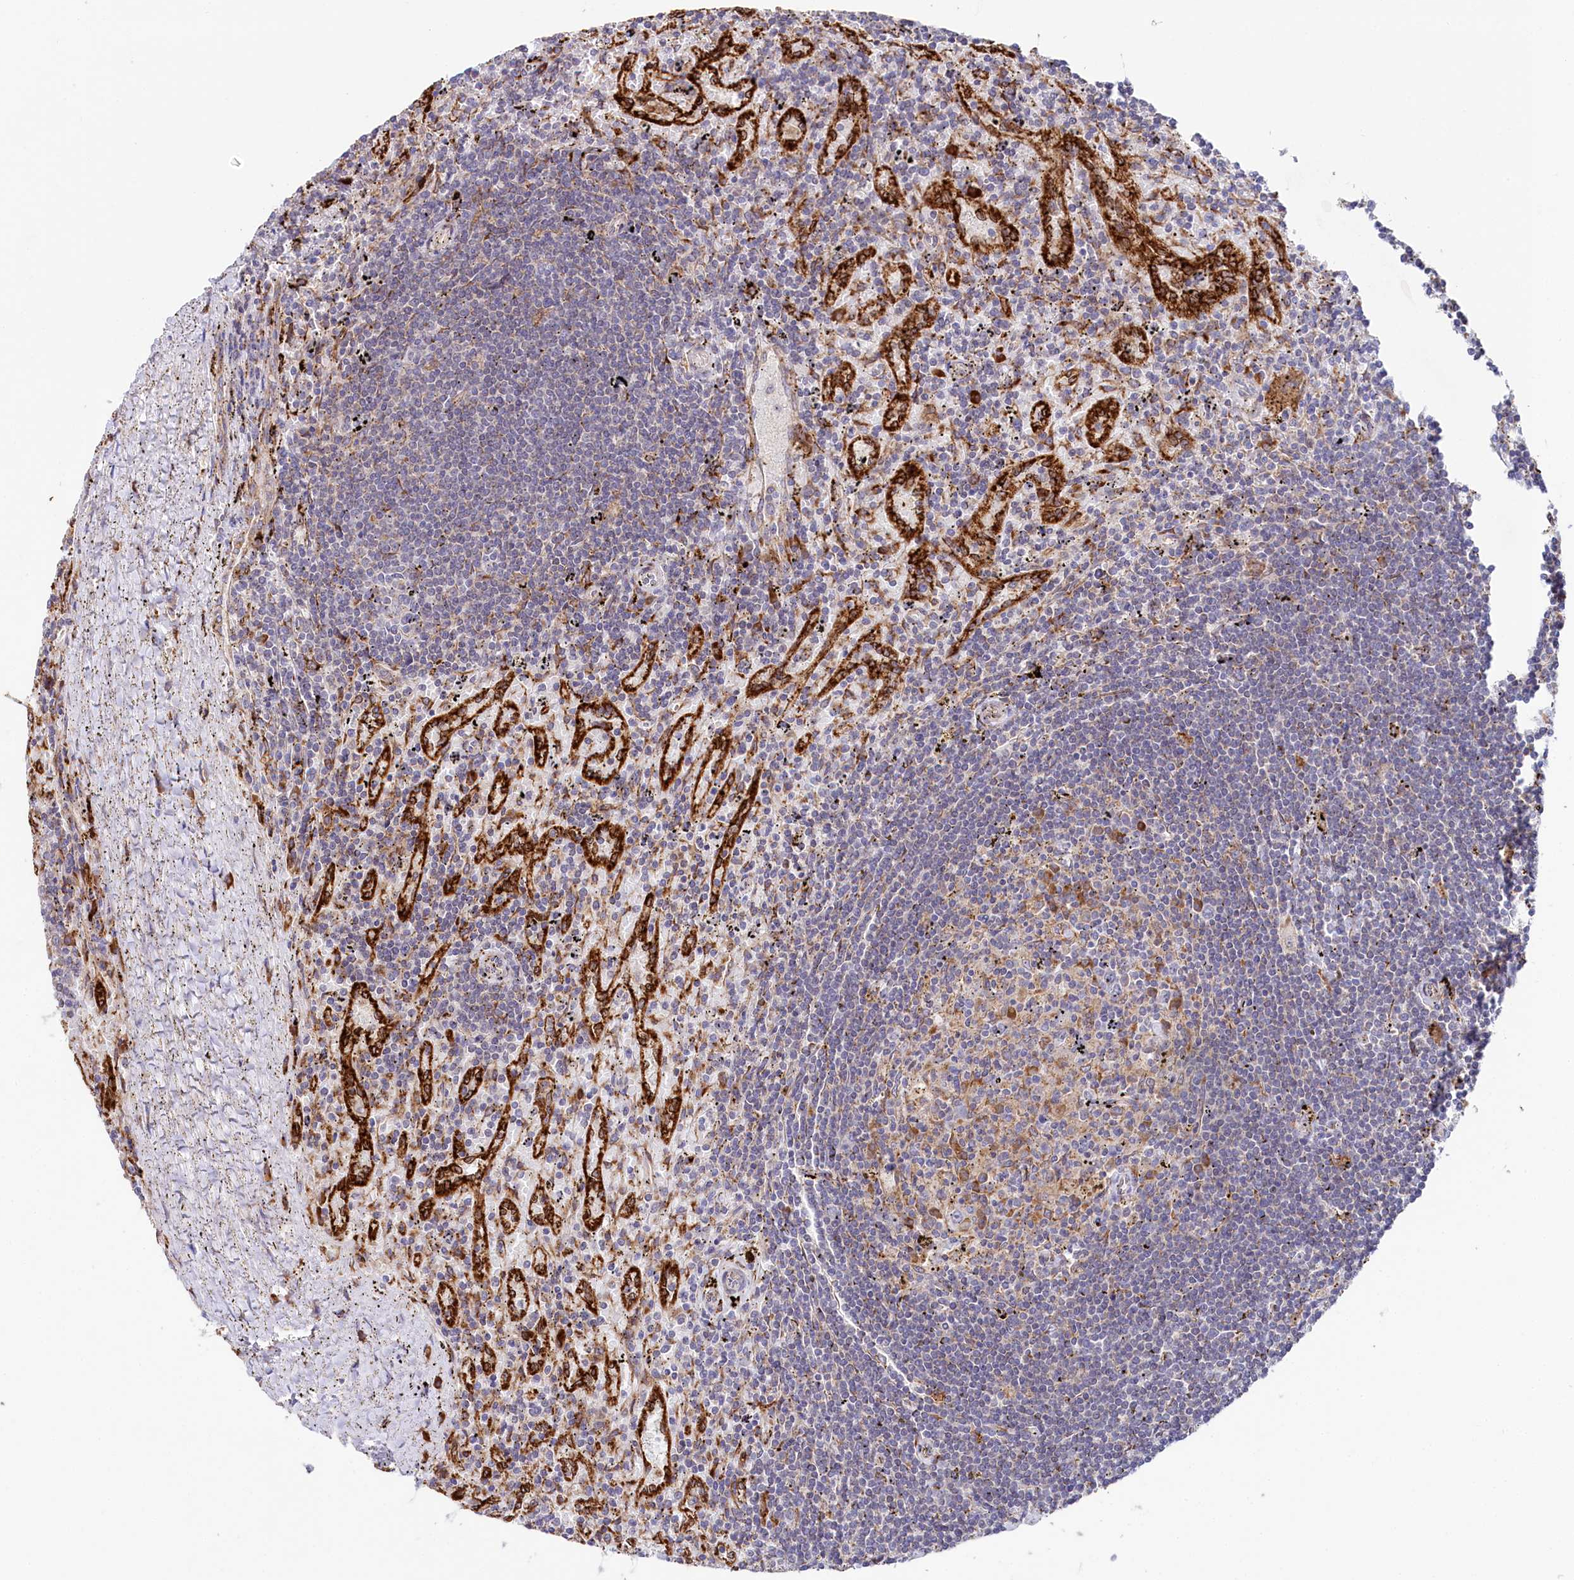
{"staining": {"intensity": "negative", "quantity": "none", "location": "none"}, "tissue": "lymphoma", "cell_type": "Tumor cells", "image_type": "cancer", "snomed": [{"axis": "morphology", "description": "Malignant lymphoma, non-Hodgkin's type, Low grade"}, {"axis": "topography", "description": "Spleen"}], "caption": "This photomicrograph is of lymphoma stained with immunohistochemistry (IHC) to label a protein in brown with the nuclei are counter-stained blue. There is no positivity in tumor cells.", "gene": "CHID1", "patient": {"sex": "male", "age": 76}}